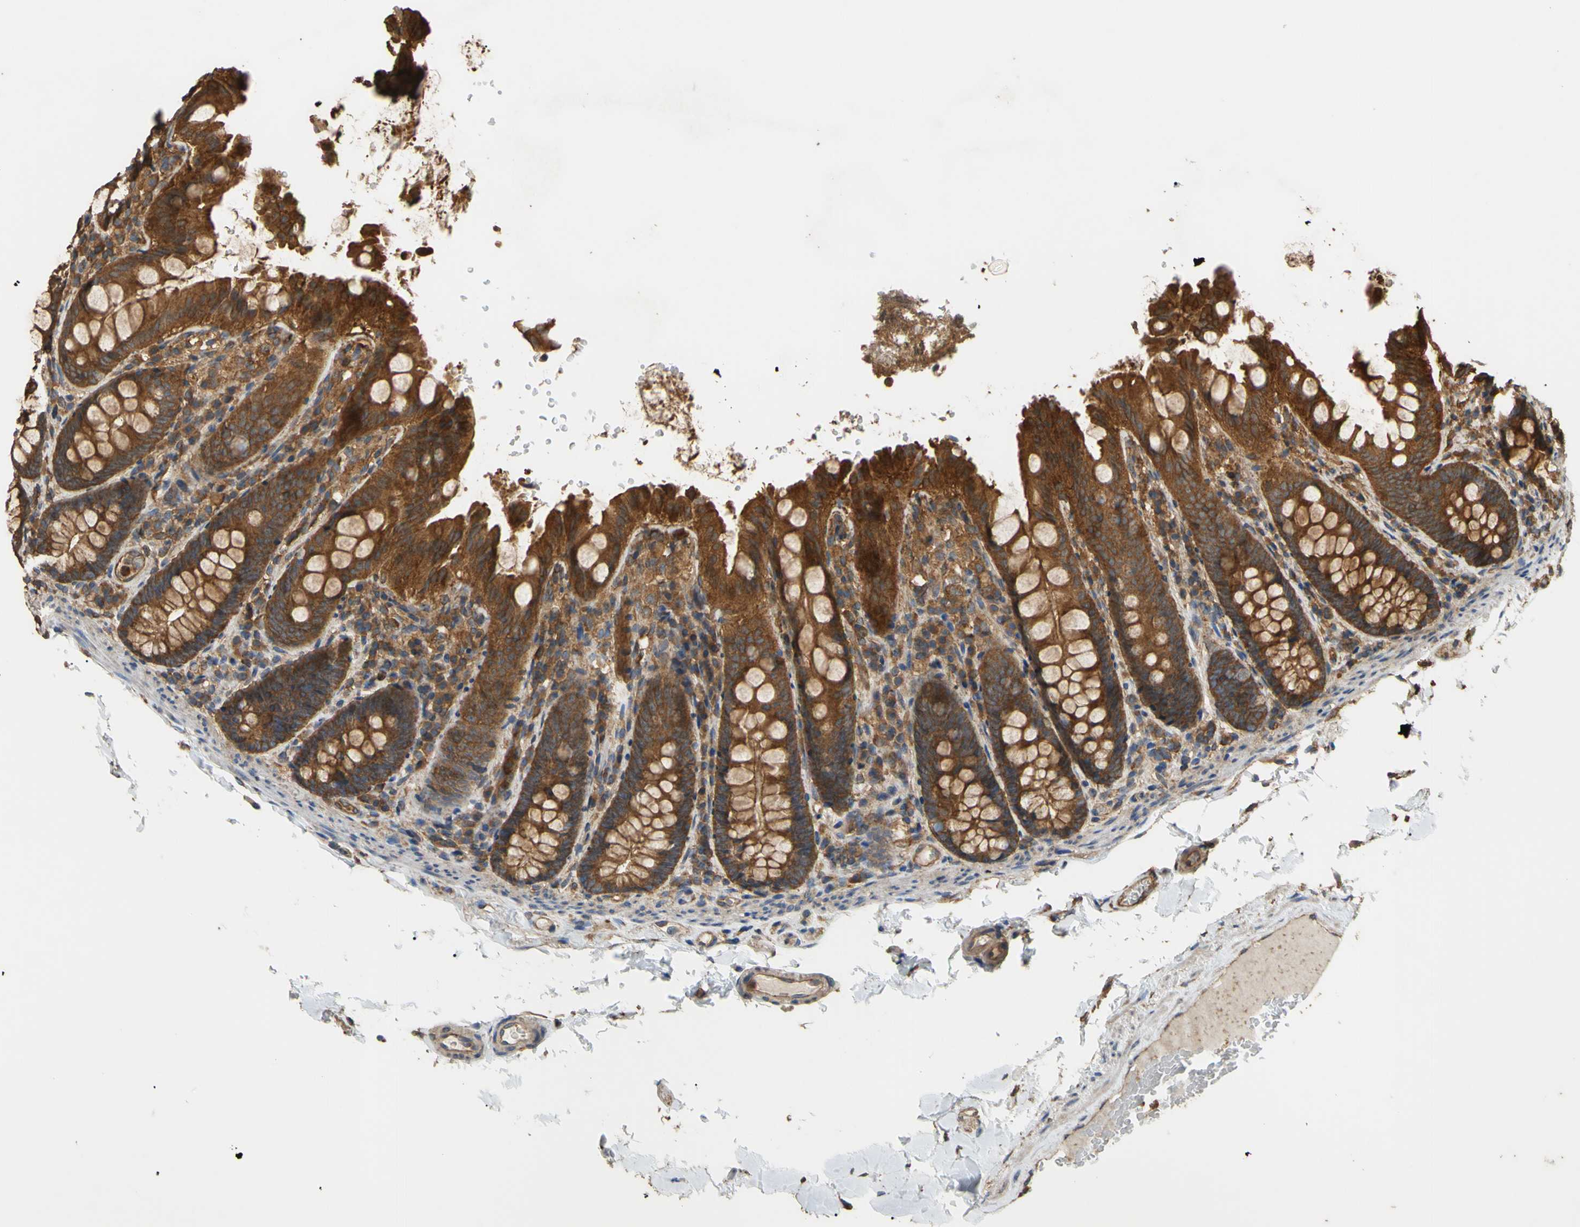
{"staining": {"intensity": "moderate", "quantity": ">75%", "location": "cytoplasmic/membranous"}, "tissue": "colon", "cell_type": "Endothelial cells", "image_type": "normal", "snomed": [{"axis": "morphology", "description": "Normal tissue, NOS"}, {"axis": "topography", "description": "Colon"}], "caption": "Immunohistochemistry histopathology image of benign human colon stained for a protein (brown), which reveals medium levels of moderate cytoplasmic/membranous staining in about >75% of endothelial cells.", "gene": "CTTN", "patient": {"sex": "female", "age": 61}}